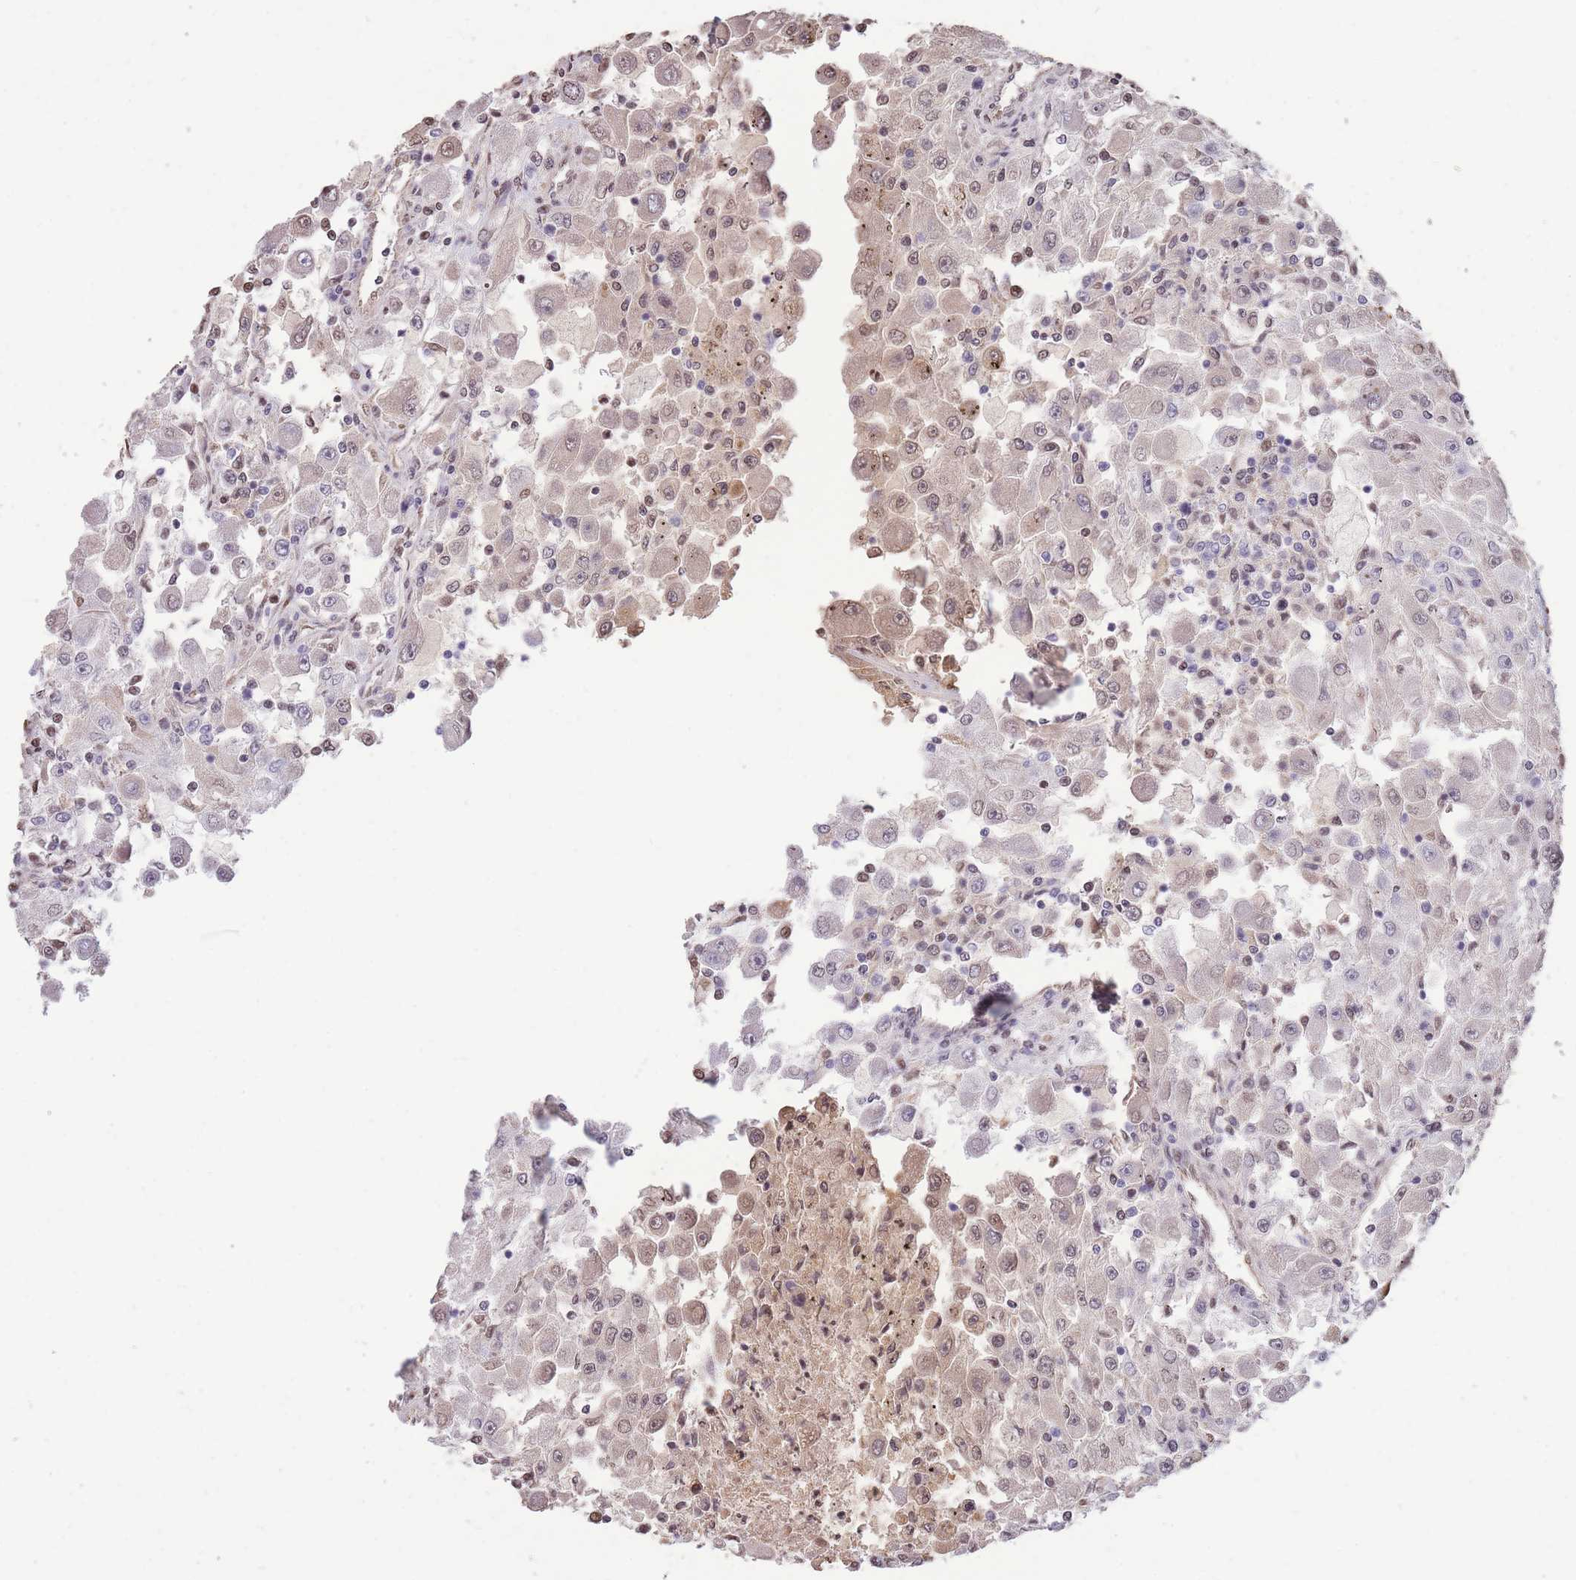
{"staining": {"intensity": "weak", "quantity": "<25%", "location": "cytoplasmic/membranous,nuclear"}, "tissue": "renal cancer", "cell_type": "Tumor cells", "image_type": "cancer", "snomed": [{"axis": "morphology", "description": "Adenocarcinoma, NOS"}, {"axis": "topography", "description": "Kidney"}], "caption": "Tumor cells show no significant protein positivity in renal cancer.", "gene": "RGS14", "patient": {"sex": "female", "age": 67}}